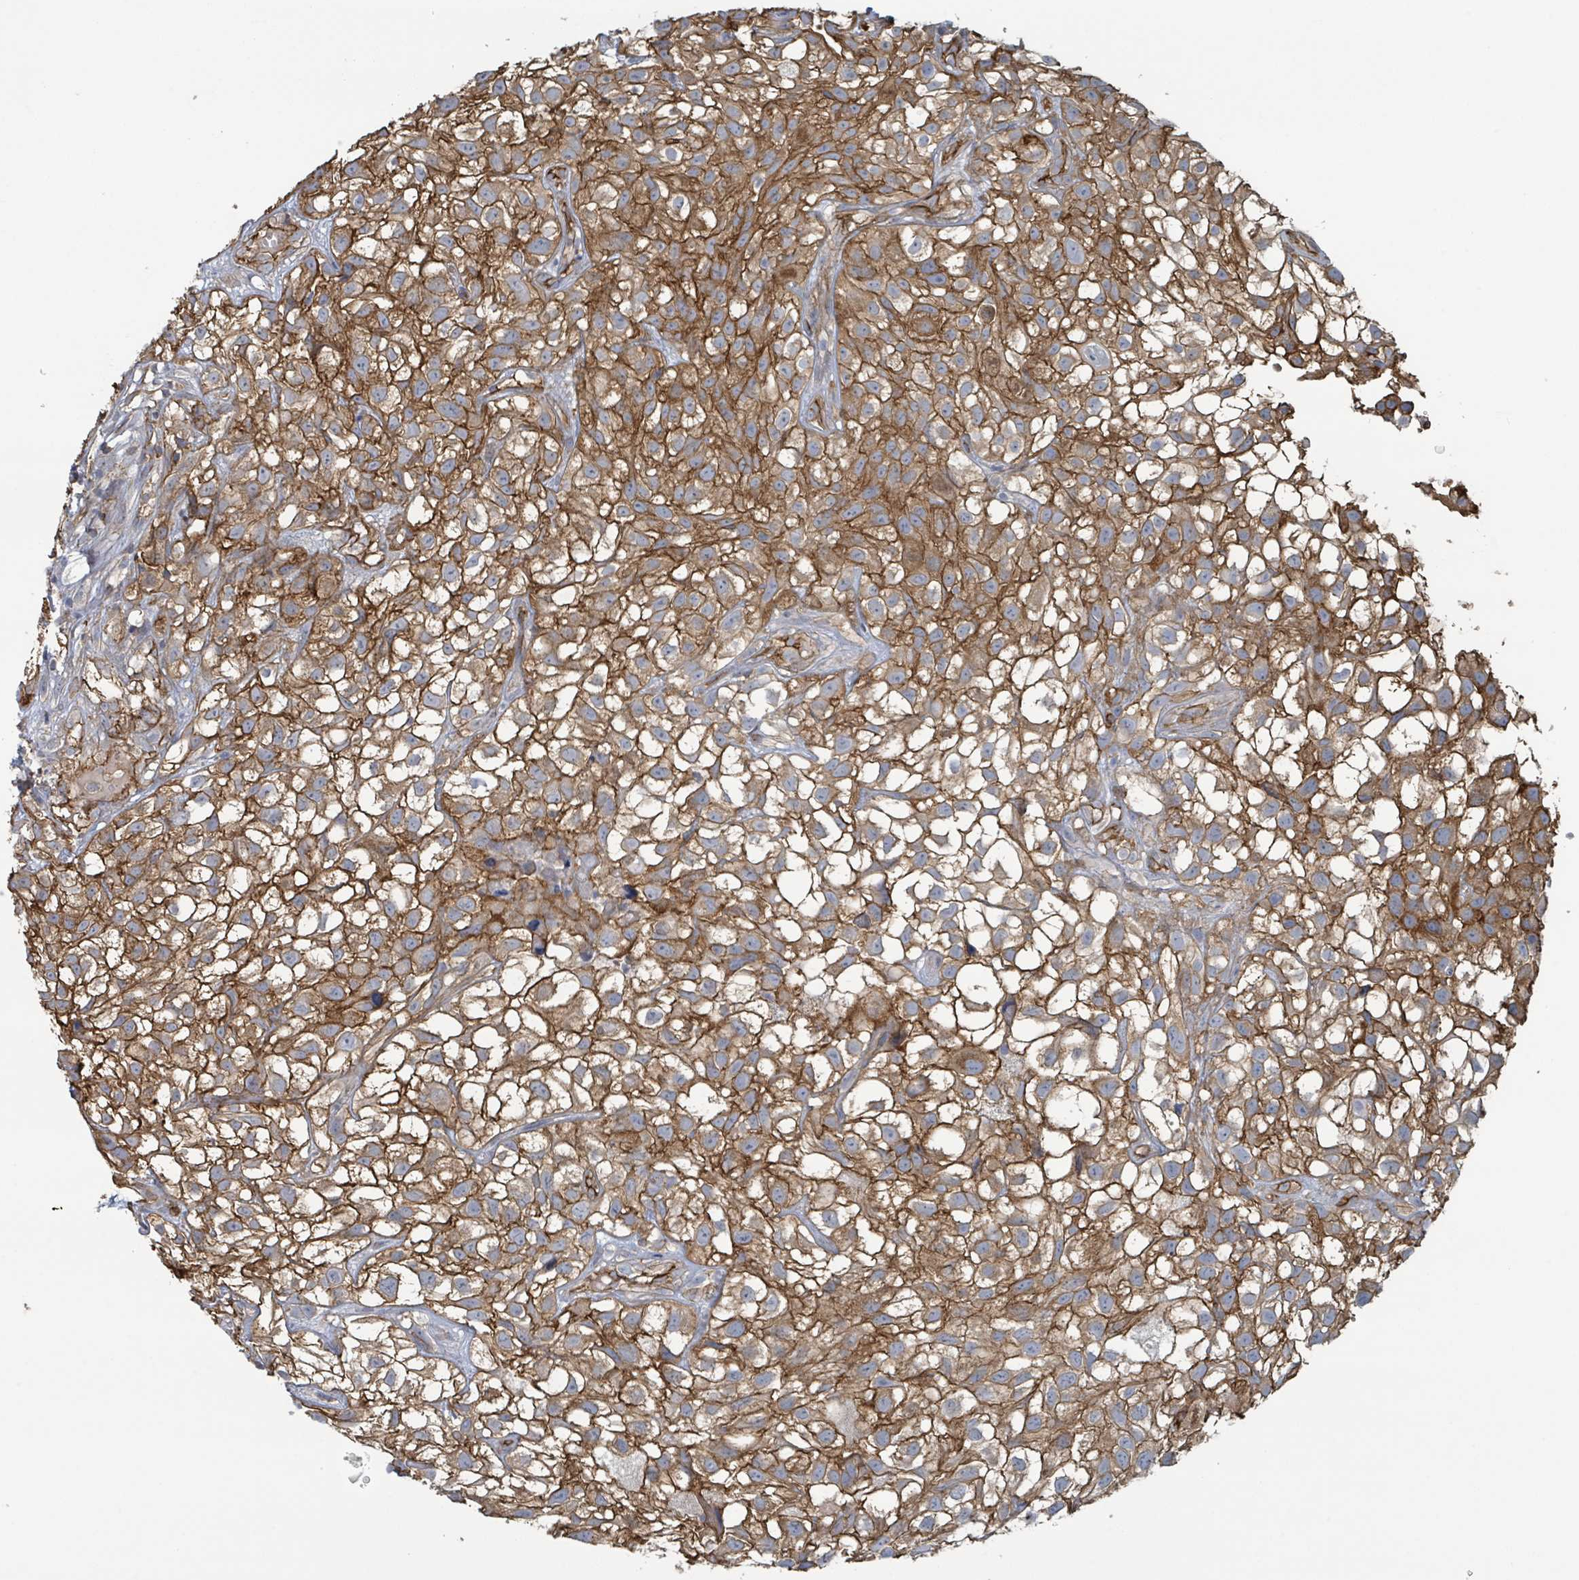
{"staining": {"intensity": "moderate", "quantity": ">75%", "location": "cytoplasmic/membranous"}, "tissue": "urothelial cancer", "cell_type": "Tumor cells", "image_type": "cancer", "snomed": [{"axis": "morphology", "description": "Urothelial carcinoma, High grade"}, {"axis": "topography", "description": "Urinary bladder"}], "caption": "DAB immunohistochemical staining of urothelial cancer exhibits moderate cytoplasmic/membranous protein staining in about >75% of tumor cells.", "gene": "LDOC1", "patient": {"sex": "male", "age": 56}}